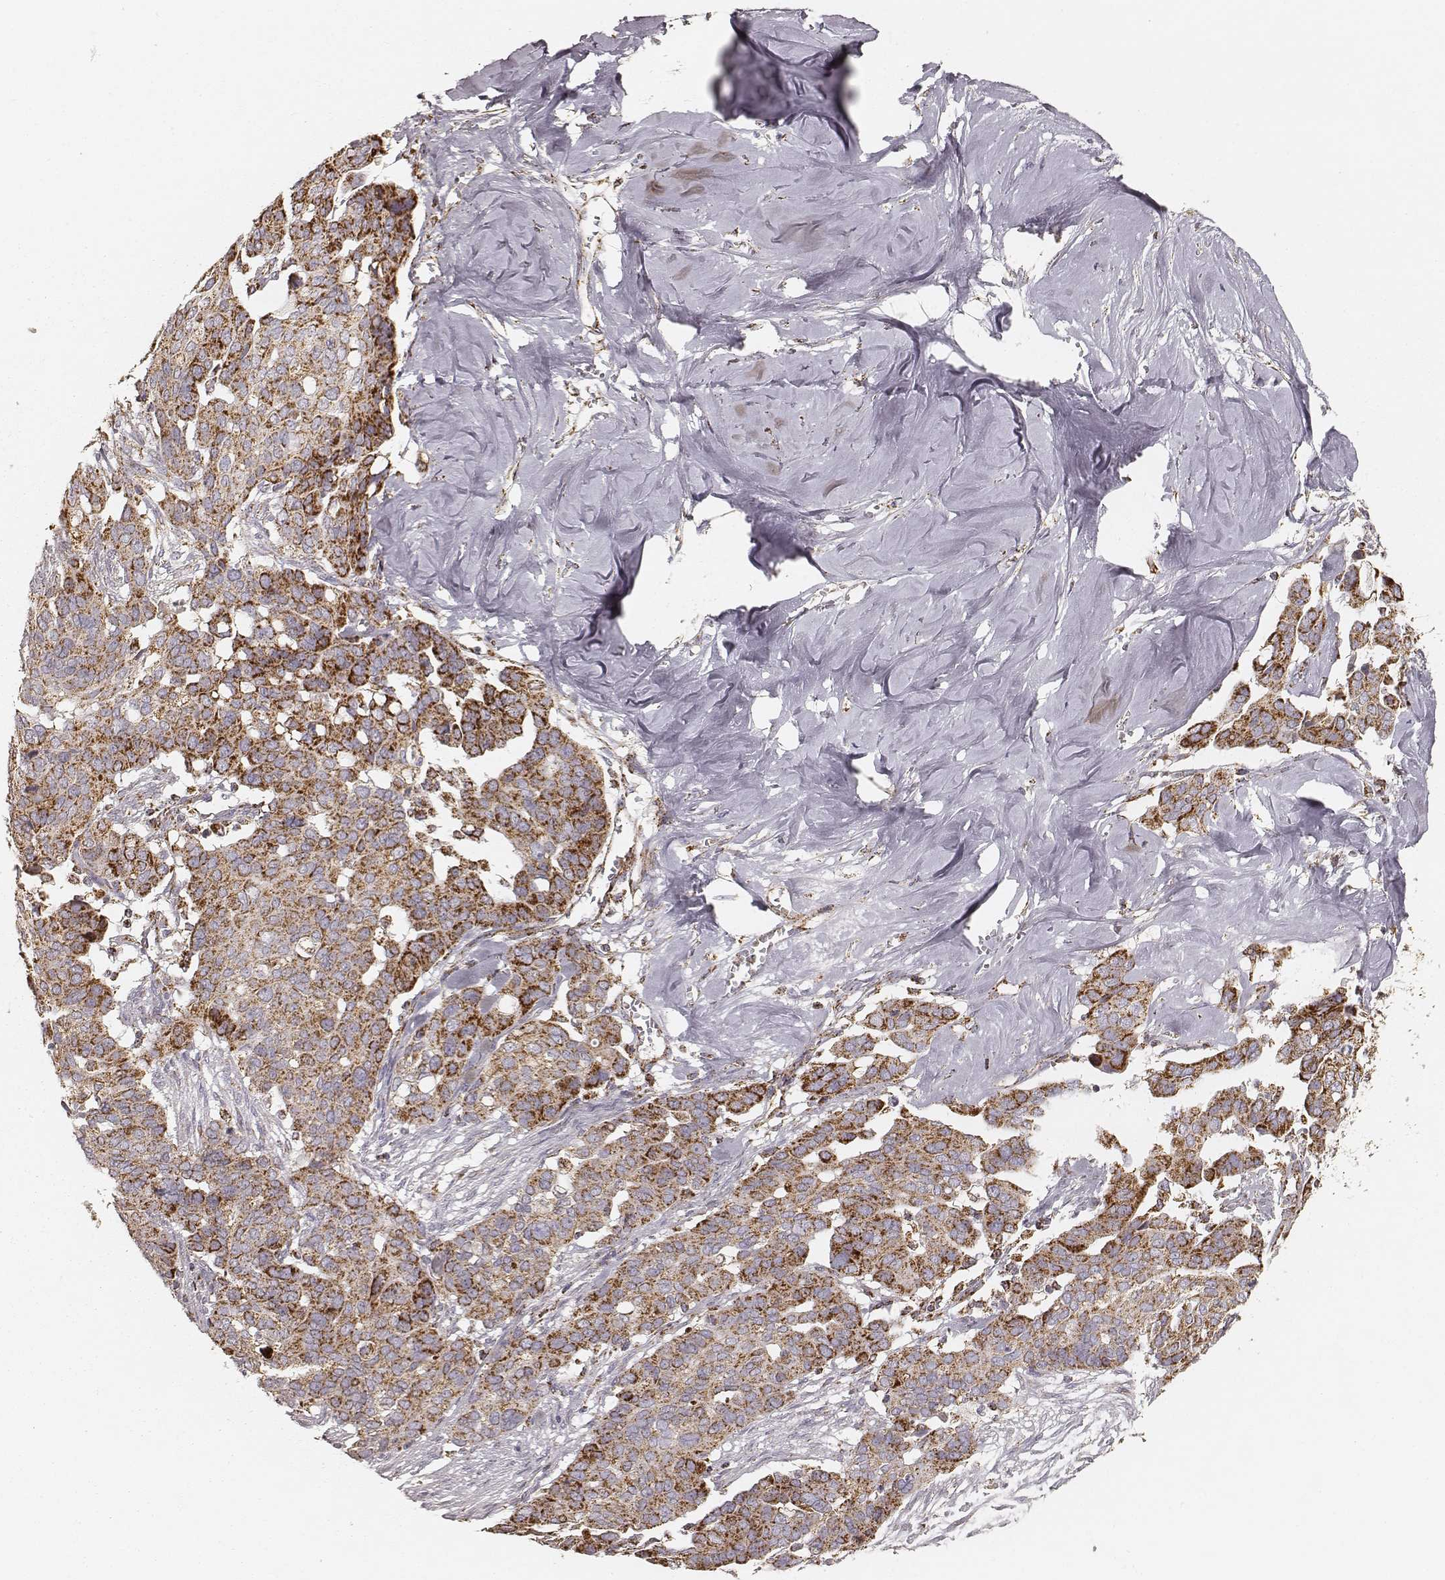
{"staining": {"intensity": "strong", "quantity": ">75%", "location": "cytoplasmic/membranous"}, "tissue": "ovarian cancer", "cell_type": "Tumor cells", "image_type": "cancer", "snomed": [{"axis": "morphology", "description": "Carcinoma, endometroid"}, {"axis": "topography", "description": "Ovary"}], "caption": "Ovarian cancer (endometroid carcinoma) stained with DAB (3,3'-diaminobenzidine) IHC displays high levels of strong cytoplasmic/membranous positivity in approximately >75% of tumor cells.", "gene": "CS", "patient": {"sex": "female", "age": 78}}